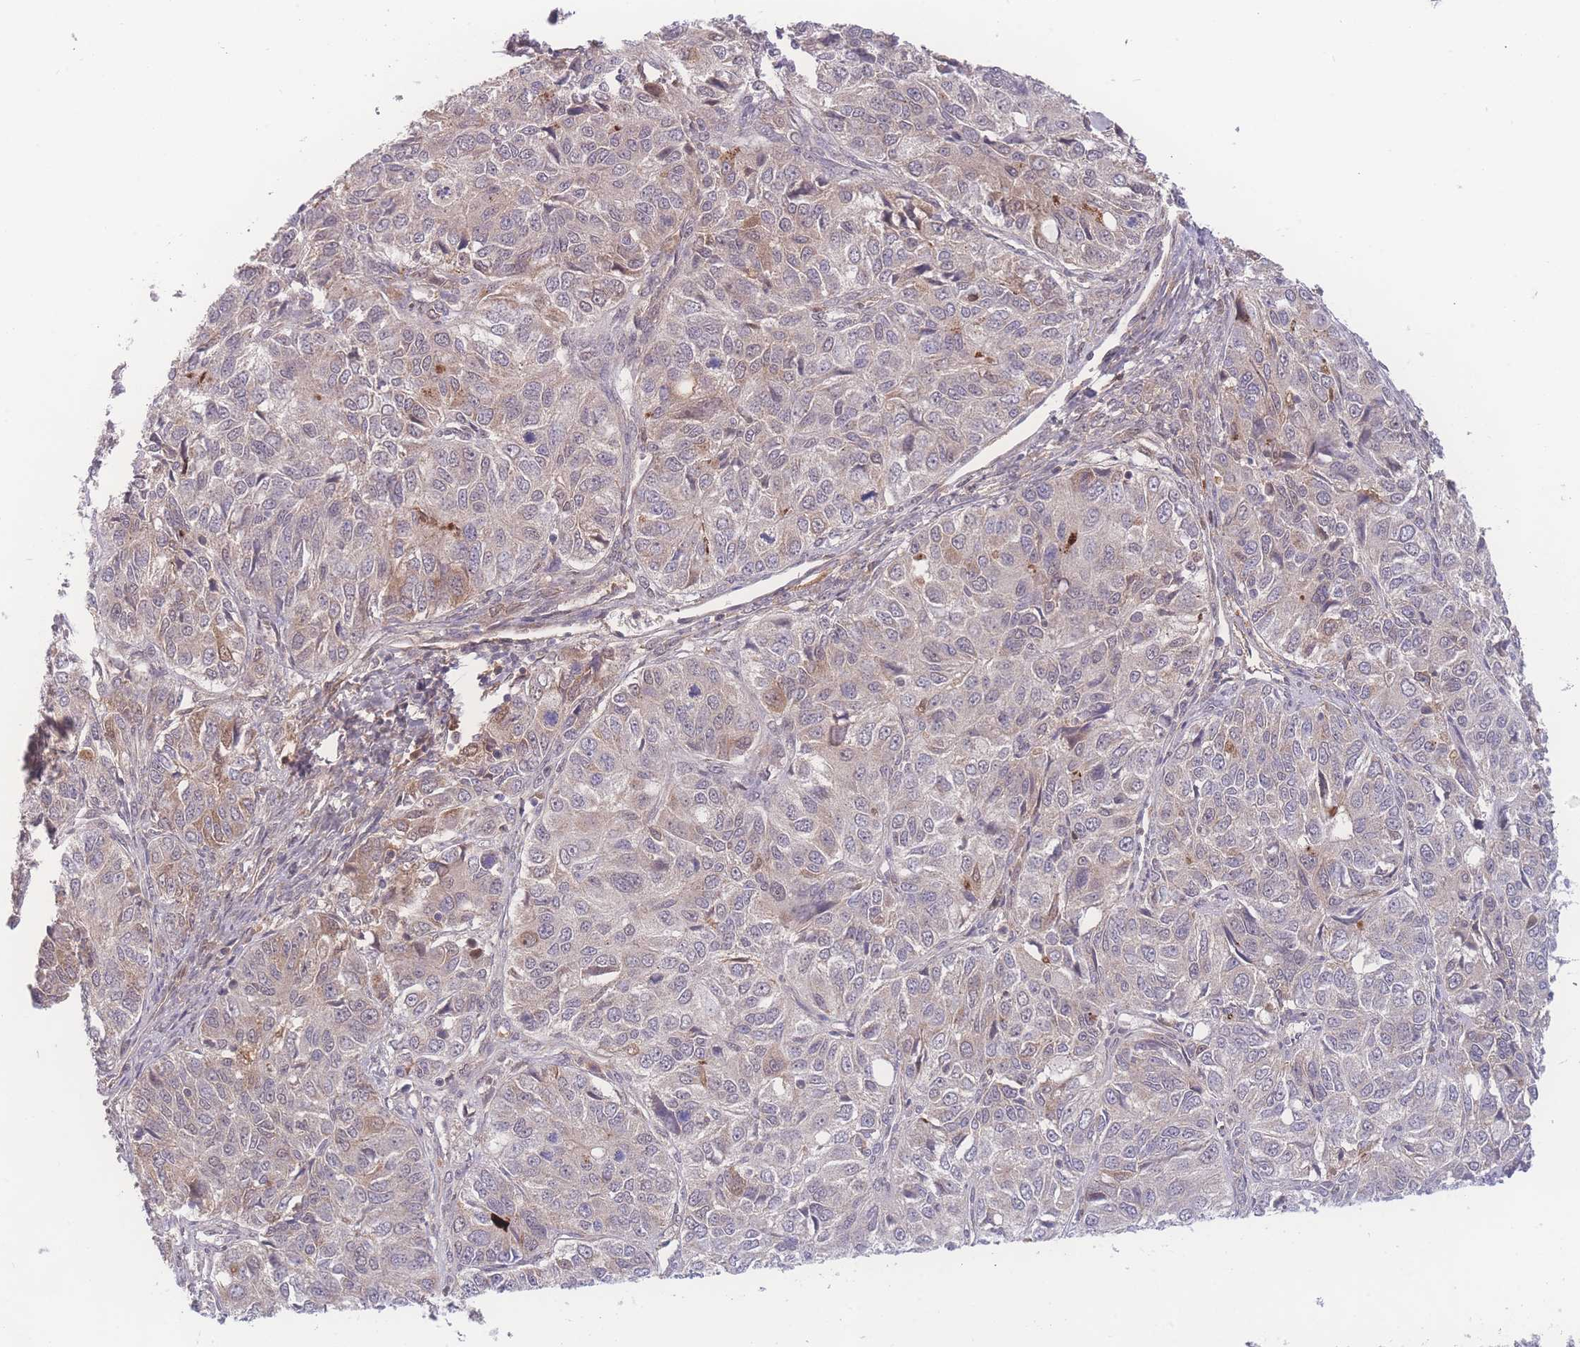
{"staining": {"intensity": "weak", "quantity": "<25%", "location": "cytoplasmic/membranous"}, "tissue": "ovarian cancer", "cell_type": "Tumor cells", "image_type": "cancer", "snomed": [{"axis": "morphology", "description": "Carcinoma, endometroid"}, {"axis": "topography", "description": "Ovary"}], "caption": "Tumor cells show no significant positivity in ovarian cancer.", "gene": "RAVER1", "patient": {"sex": "female", "age": 51}}